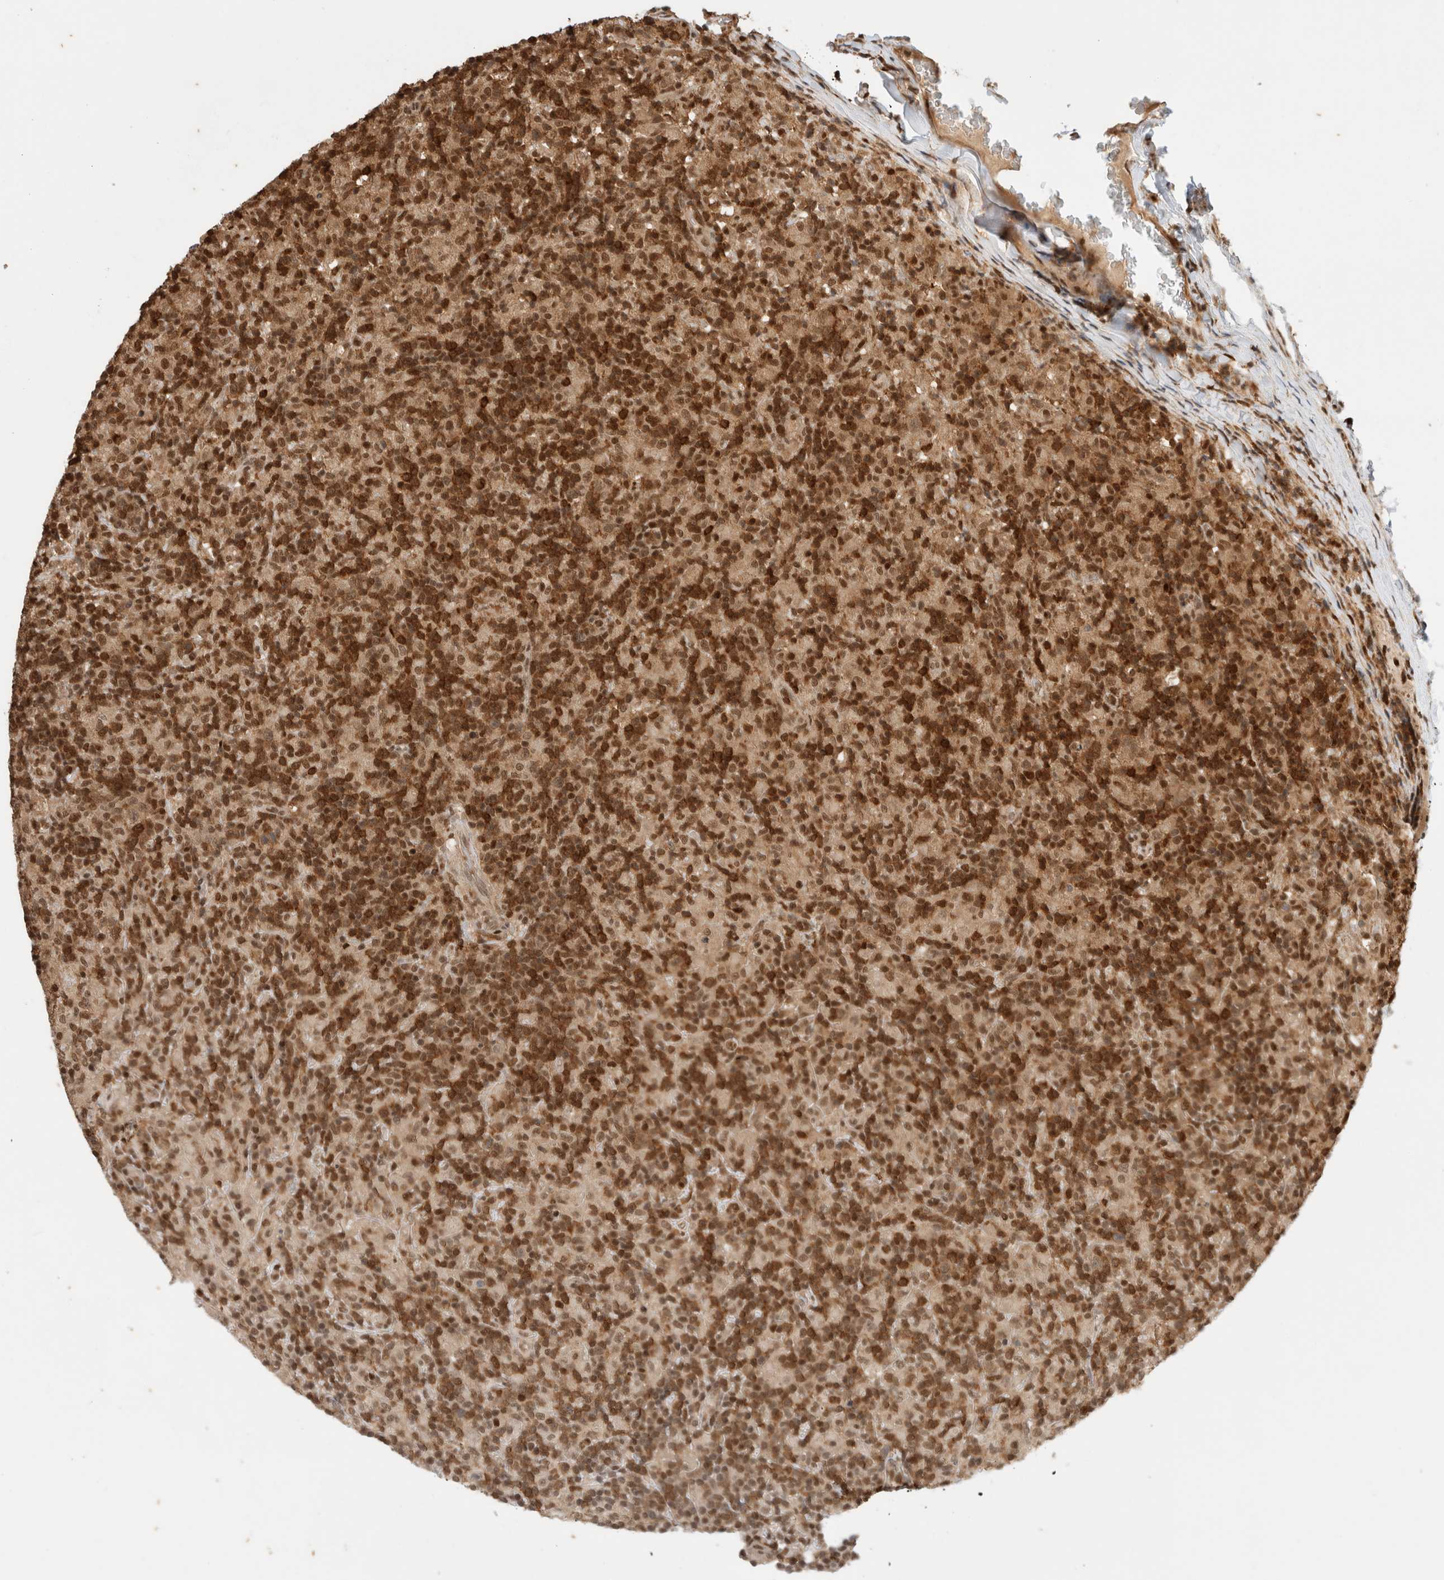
{"staining": {"intensity": "weak", "quantity": ">75%", "location": "nuclear"}, "tissue": "lymphoma", "cell_type": "Tumor cells", "image_type": "cancer", "snomed": [{"axis": "morphology", "description": "Hodgkin's disease, NOS"}, {"axis": "topography", "description": "Lymph node"}], "caption": "The image shows a brown stain indicating the presence of a protein in the nuclear of tumor cells in Hodgkin's disease.", "gene": "SNRNP40", "patient": {"sex": "male", "age": 70}}